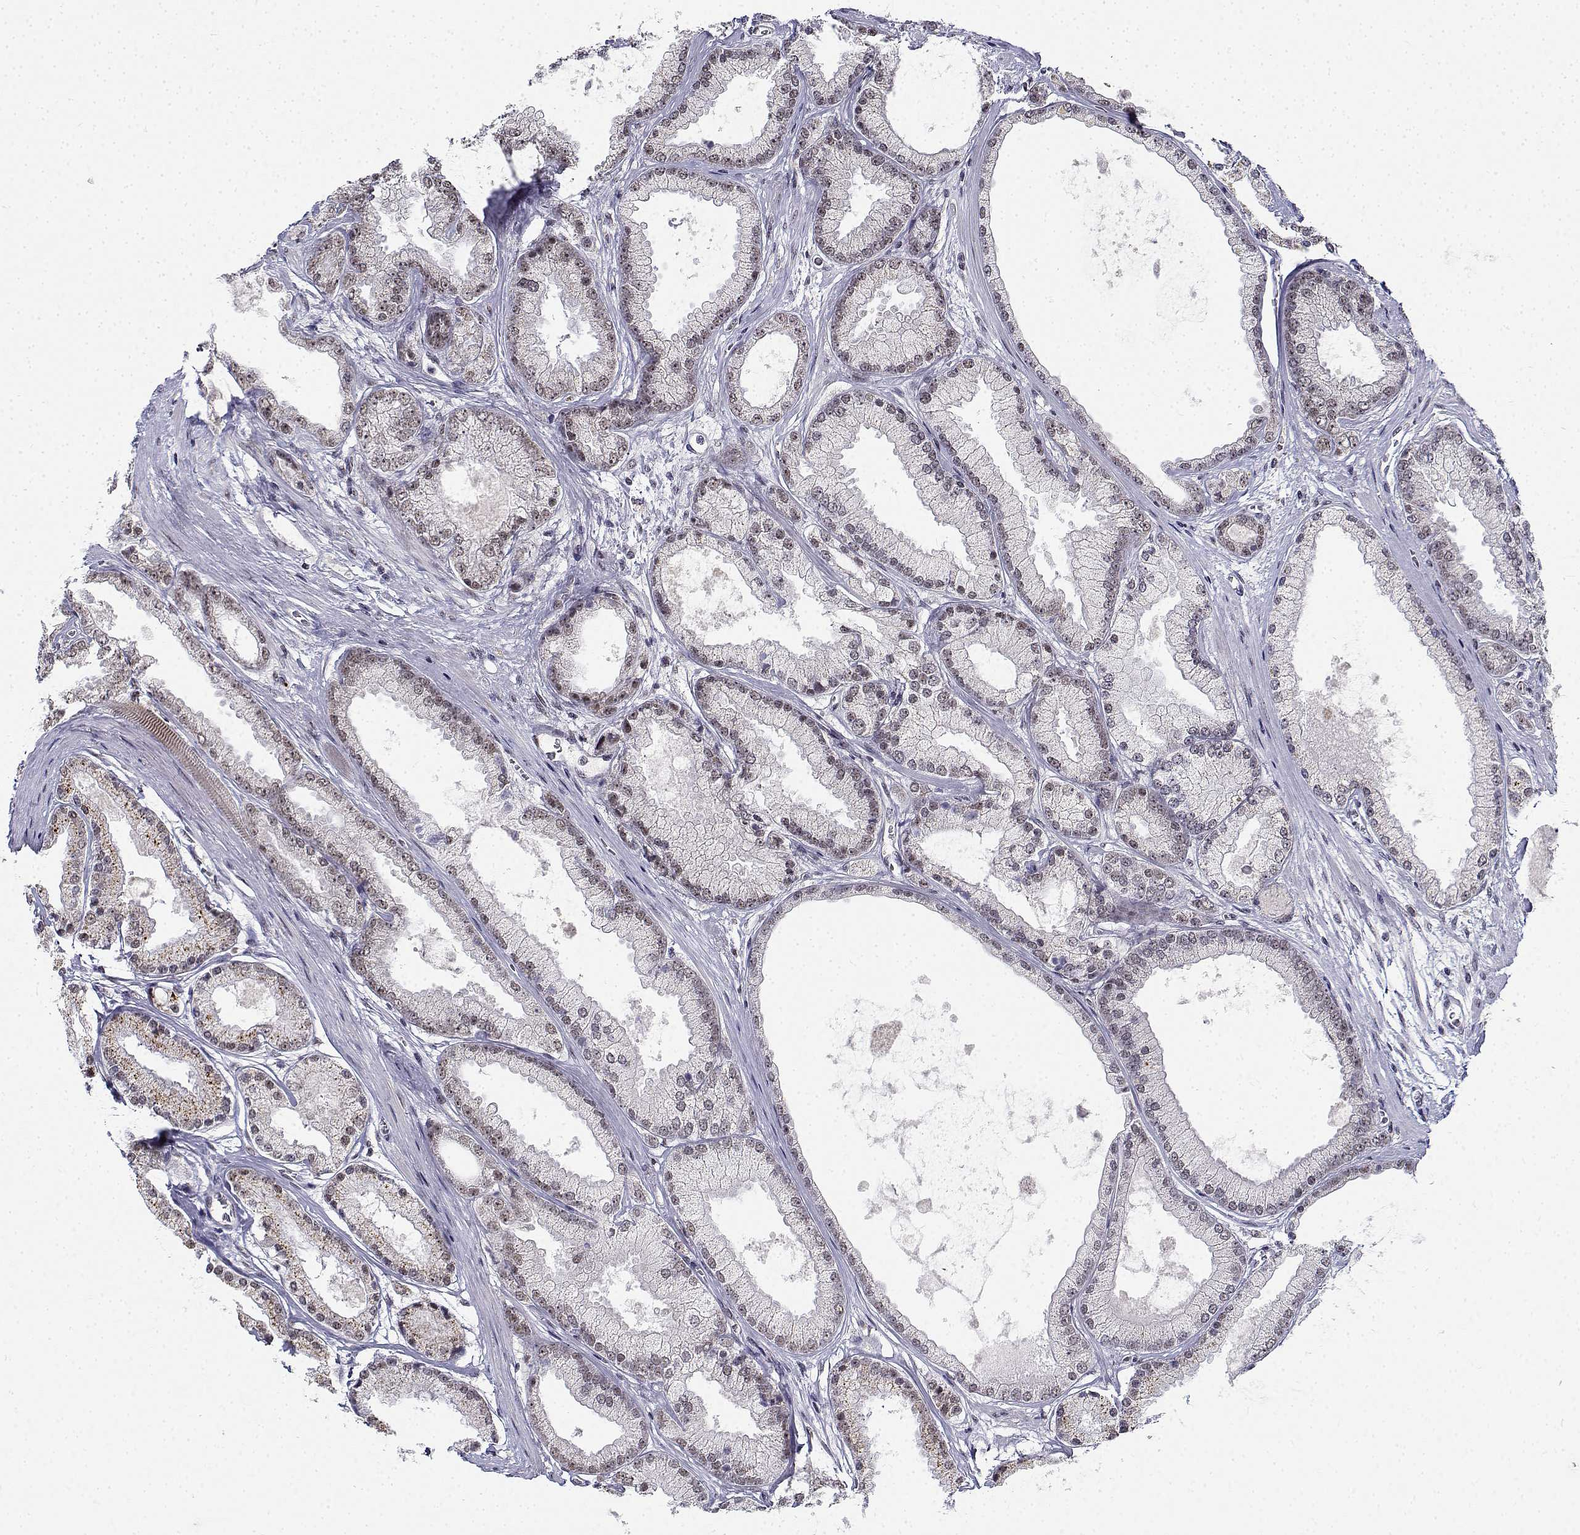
{"staining": {"intensity": "weak", "quantity": "<25%", "location": "cytoplasmic/membranous"}, "tissue": "prostate cancer", "cell_type": "Tumor cells", "image_type": "cancer", "snomed": [{"axis": "morphology", "description": "Adenocarcinoma, High grade"}, {"axis": "topography", "description": "Prostate"}], "caption": "Immunohistochemistry histopathology image of neoplastic tissue: prostate cancer (adenocarcinoma (high-grade)) stained with DAB (3,3'-diaminobenzidine) displays no significant protein staining in tumor cells. (Brightfield microscopy of DAB immunohistochemistry at high magnification).", "gene": "BCAS2", "patient": {"sex": "male", "age": 67}}